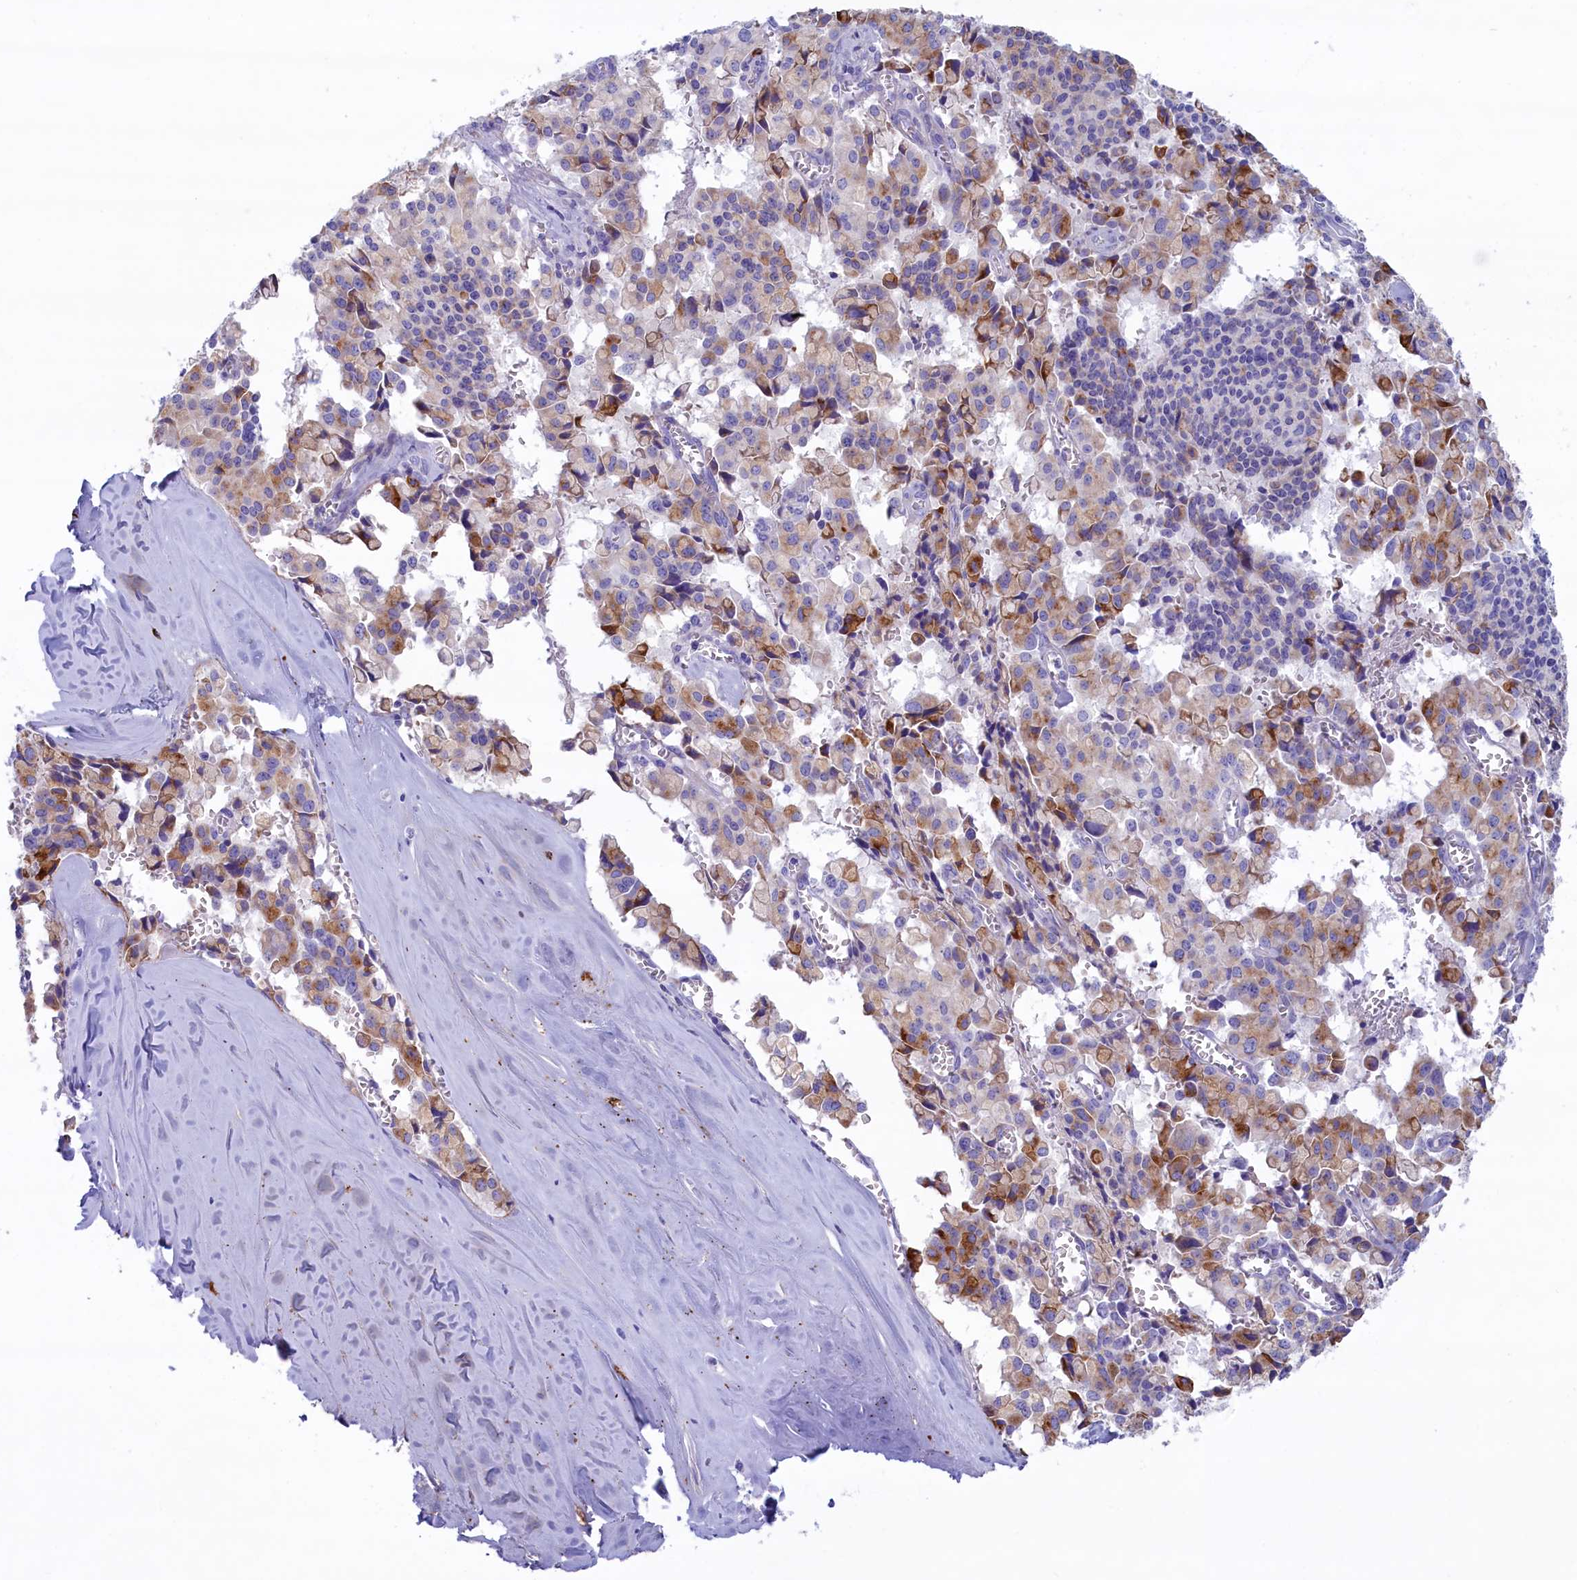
{"staining": {"intensity": "moderate", "quantity": "25%-75%", "location": "cytoplasmic/membranous"}, "tissue": "pancreatic cancer", "cell_type": "Tumor cells", "image_type": "cancer", "snomed": [{"axis": "morphology", "description": "Adenocarcinoma, NOS"}, {"axis": "topography", "description": "Pancreas"}], "caption": "Brown immunohistochemical staining in human pancreatic cancer (adenocarcinoma) displays moderate cytoplasmic/membranous positivity in approximately 25%-75% of tumor cells.", "gene": "MPV17L2", "patient": {"sex": "male", "age": 65}}